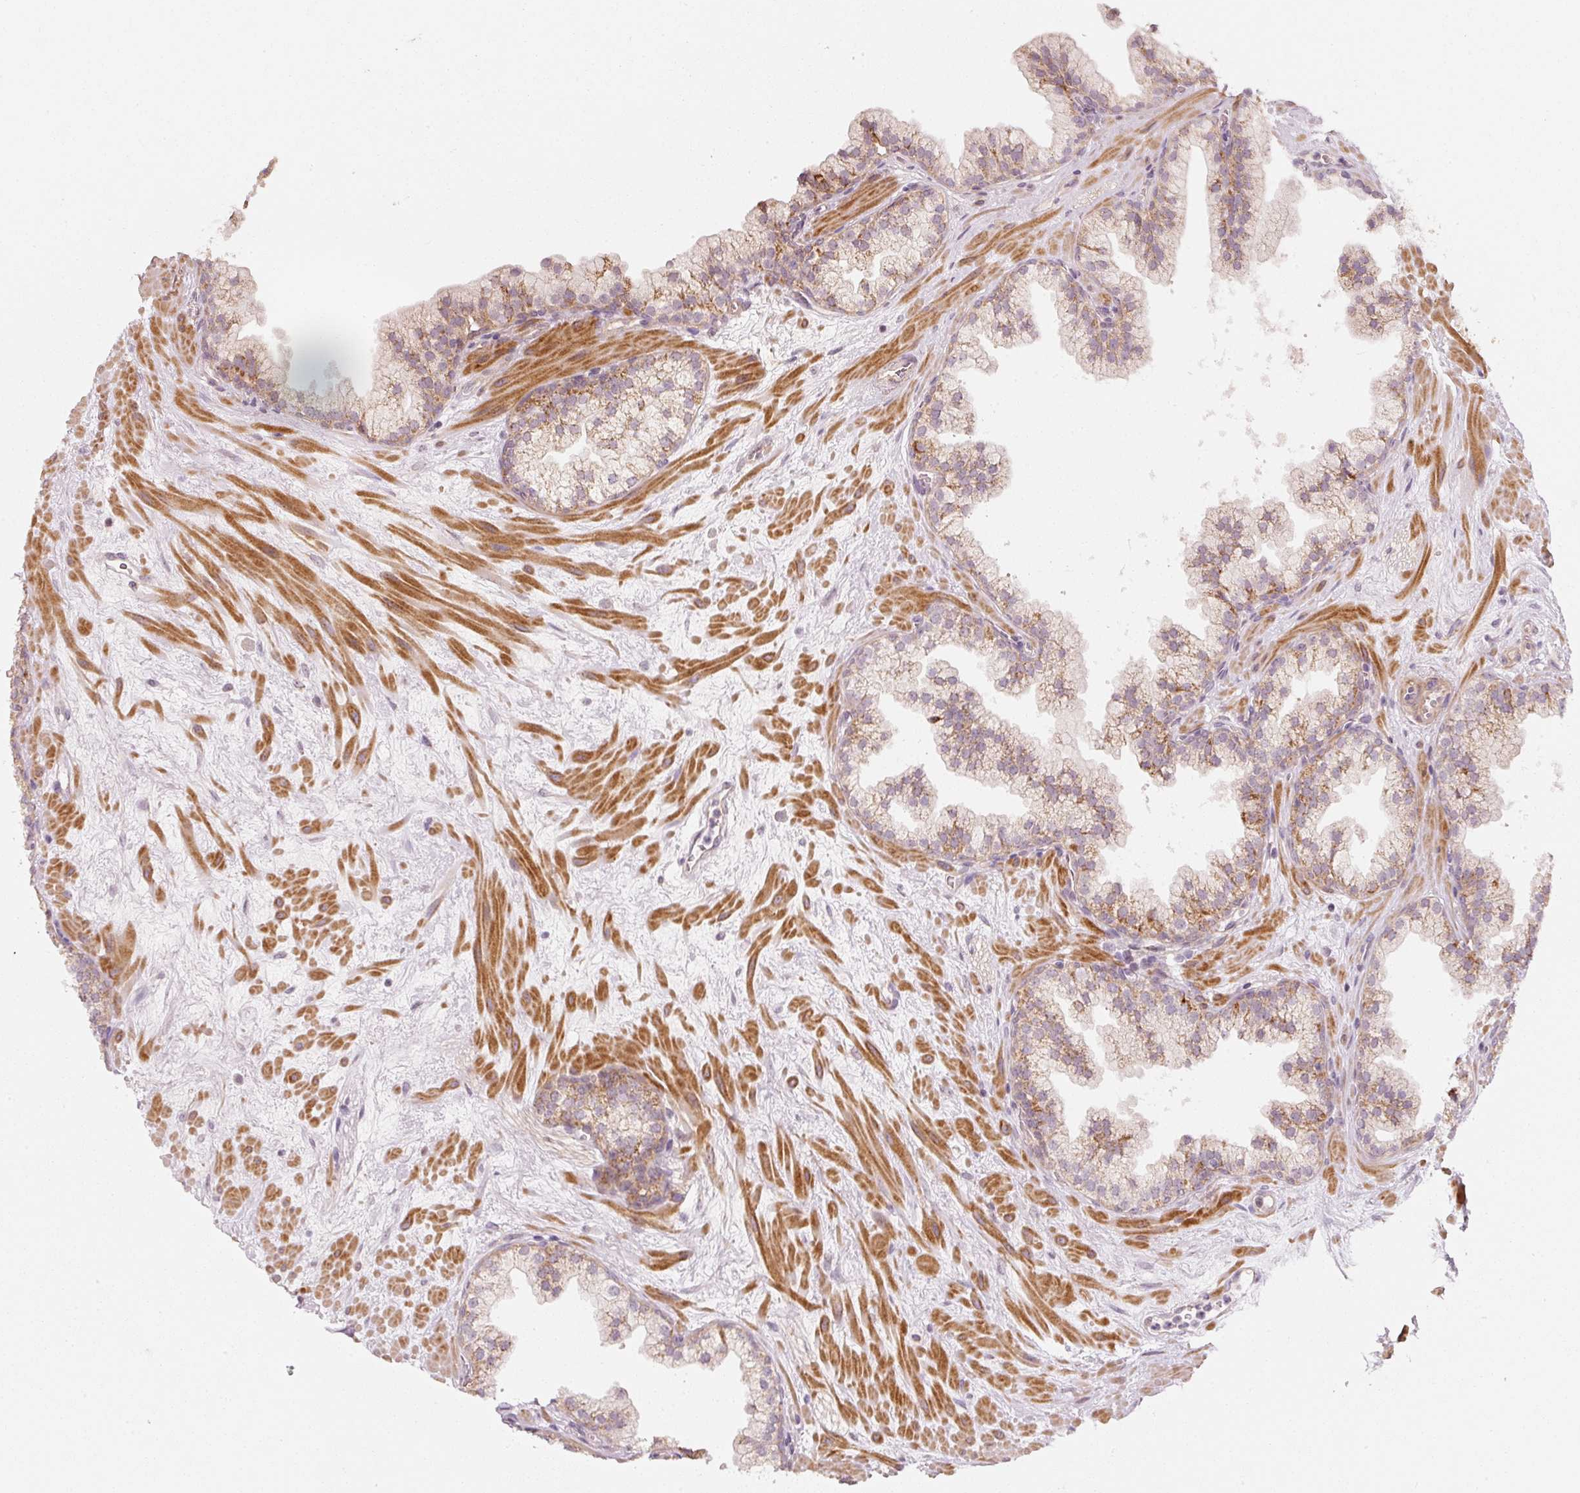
{"staining": {"intensity": "moderate", "quantity": ">75%", "location": "cytoplasmic/membranous"}, "tissue": "prostate", "cell_type": "Glandular cells", "image_type": "normal", "snomed": [{"axis": "morphology", "description": "Normal tissue, NOS"}, {"axis": "topography", "description": "Prostate"}, {"axis": "topography", "description": "Peripheral nerve tissue"}], "caption": "This is a micrograph of immunohistochemistry staining of unremarkable prostate, which shows moderate expression in the cytoplasmic/membranous of glandular cells.", "gene": "ARHGAP22", "patient": {"sex": "male", "age": 61}}